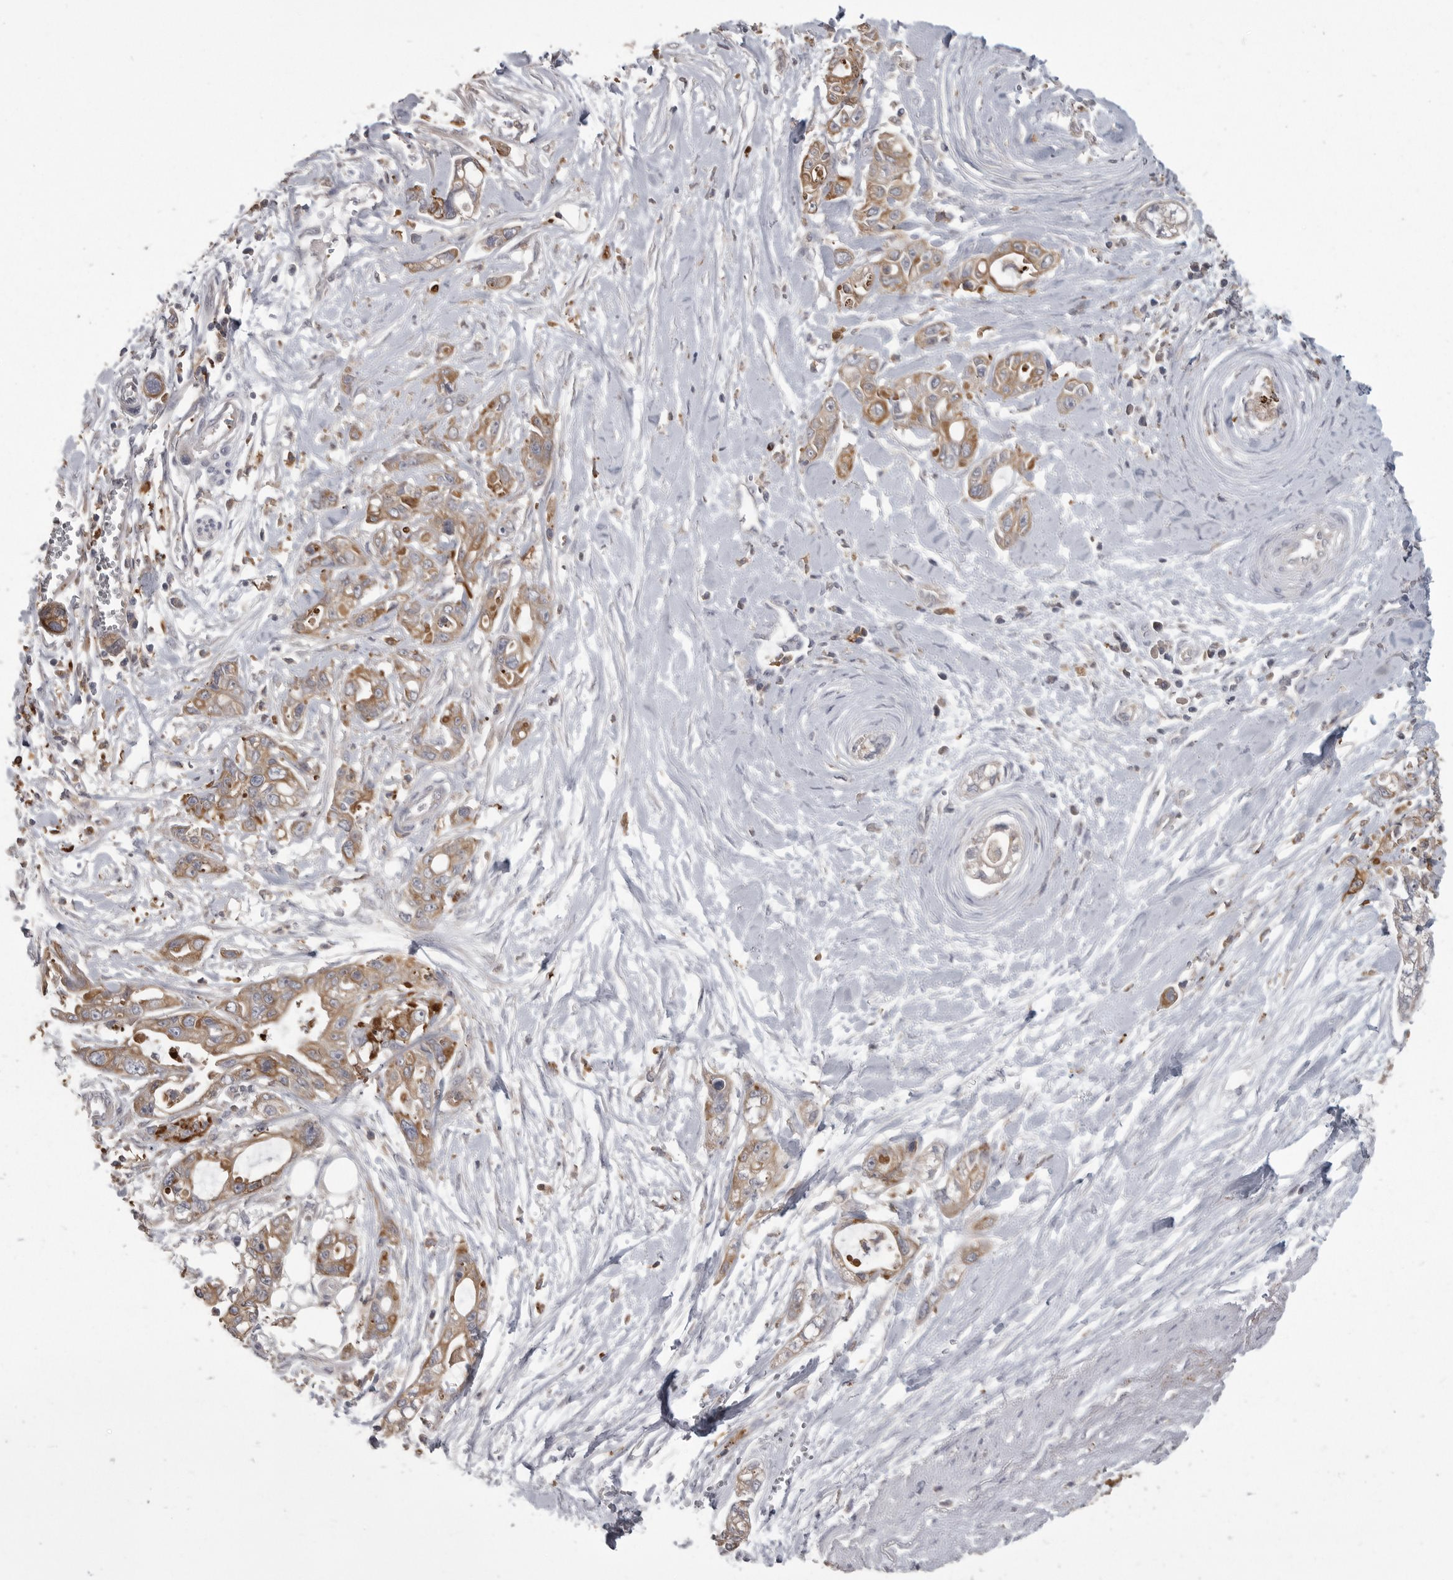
{"staining": {"intensity": "weak", "quantity": "<25%", "location": "cytoplasmic/membranous"}, "tissue": "pancreatic cancer", "cell_type": "Tumor cells", "image_type": "cancer", "snomed": [{"axis": "morphology", "description": "Adenocarcinoma, NOS"}, {"axis": "topography", "description": "Pancreas"}], "caption": "Pancreatic cancer was stained to show a protein in brown. There is no significant expression in tumor cells. (DAB immunohistochemistry (IHC), high magnification).", "gene": "CMTM6", "patient": {"sex": "male", "age": 68}}